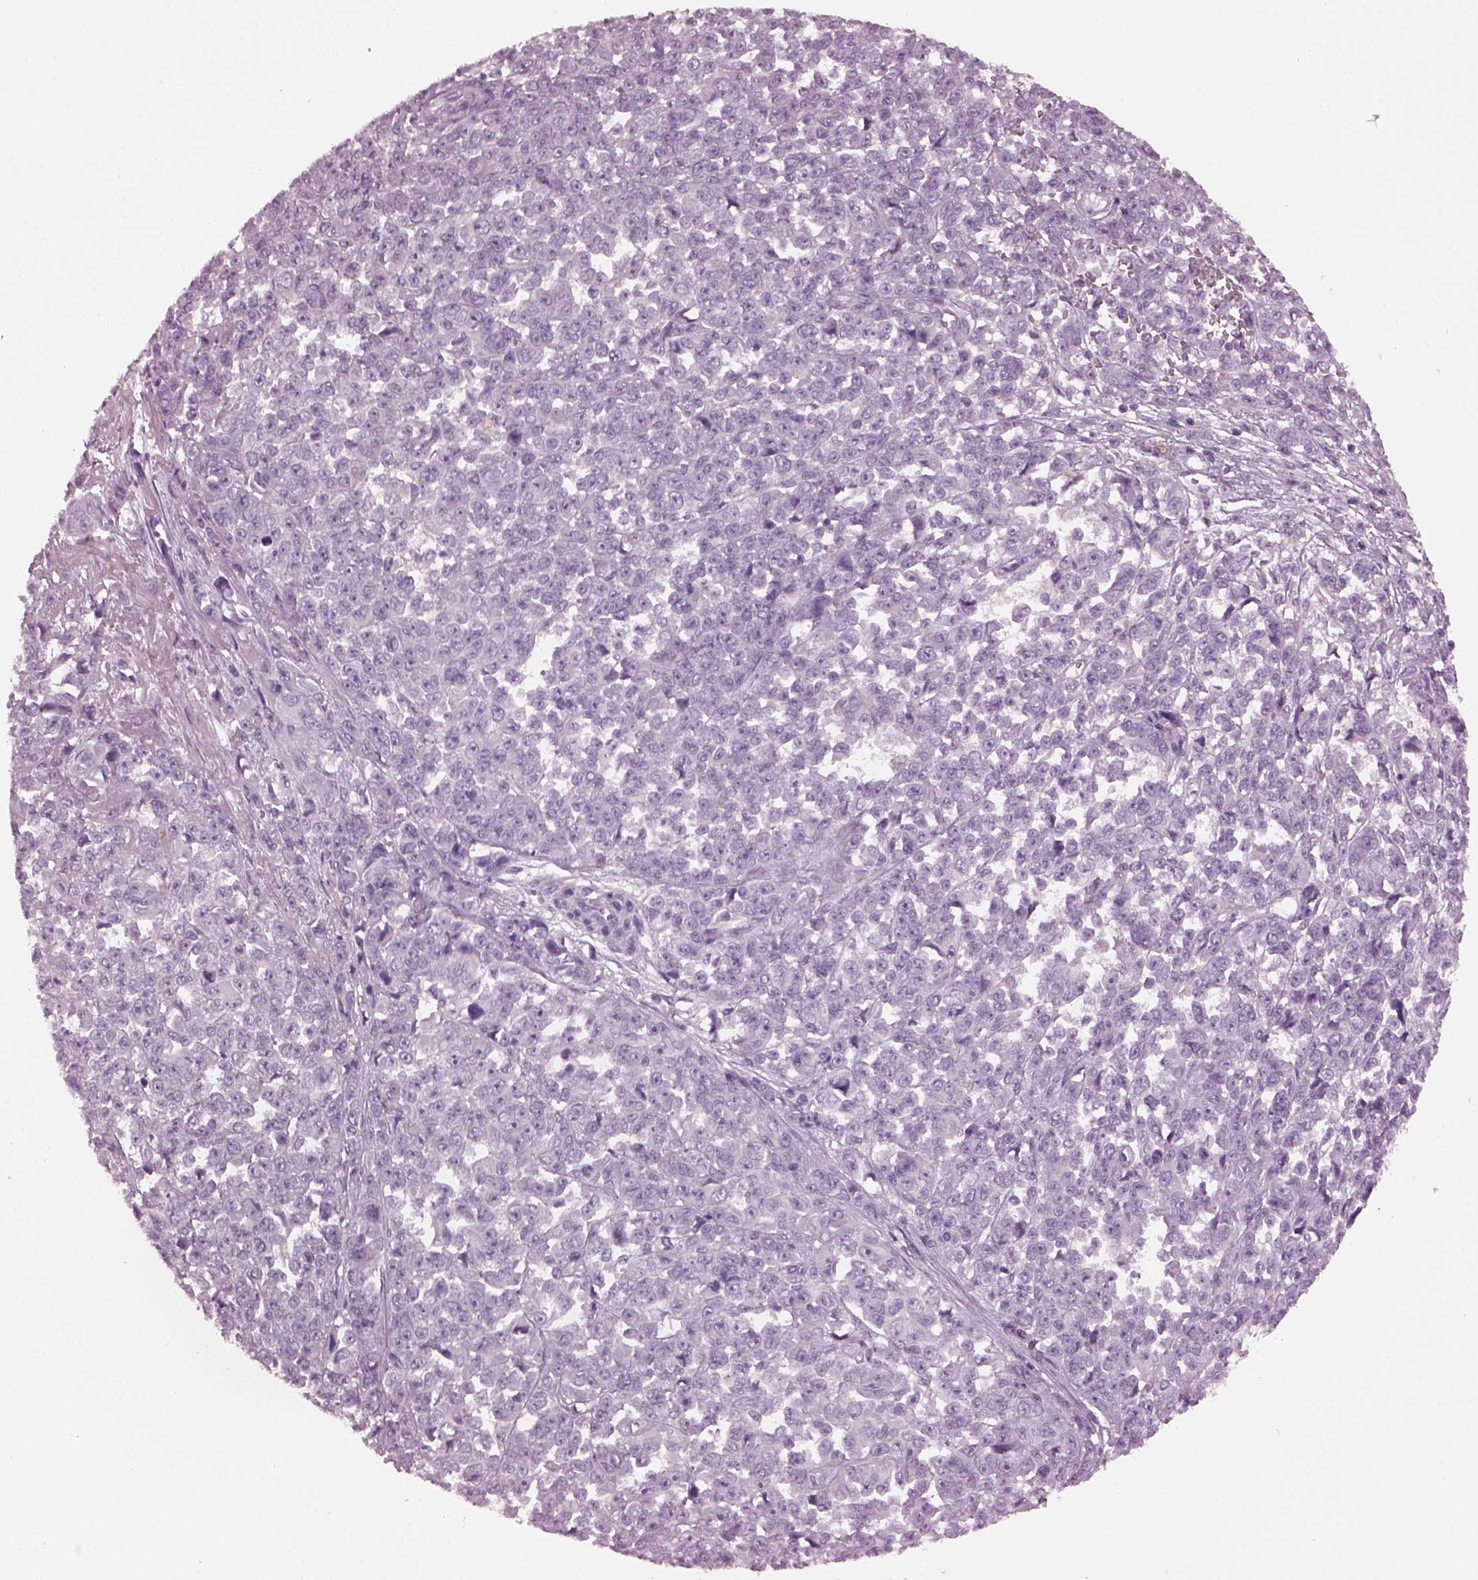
{"staining": {"intensity": "negative", "quantity": "none", "location": "none"}, "tissue": "melanoma", "cell_type": "Tumor cells", "image_type": "cancer", "snomed": [{"axis": "morphology", "description": "Malignant melanoma, NOS"}, {"axis": "topography", "description": "Skin"}], "caption": "Human melanoma stained for a protein using IHC demonstrates no positivity in tumor cells.", "gene": "SHTN1", "patient": {"sex": "female", "age": 95}}